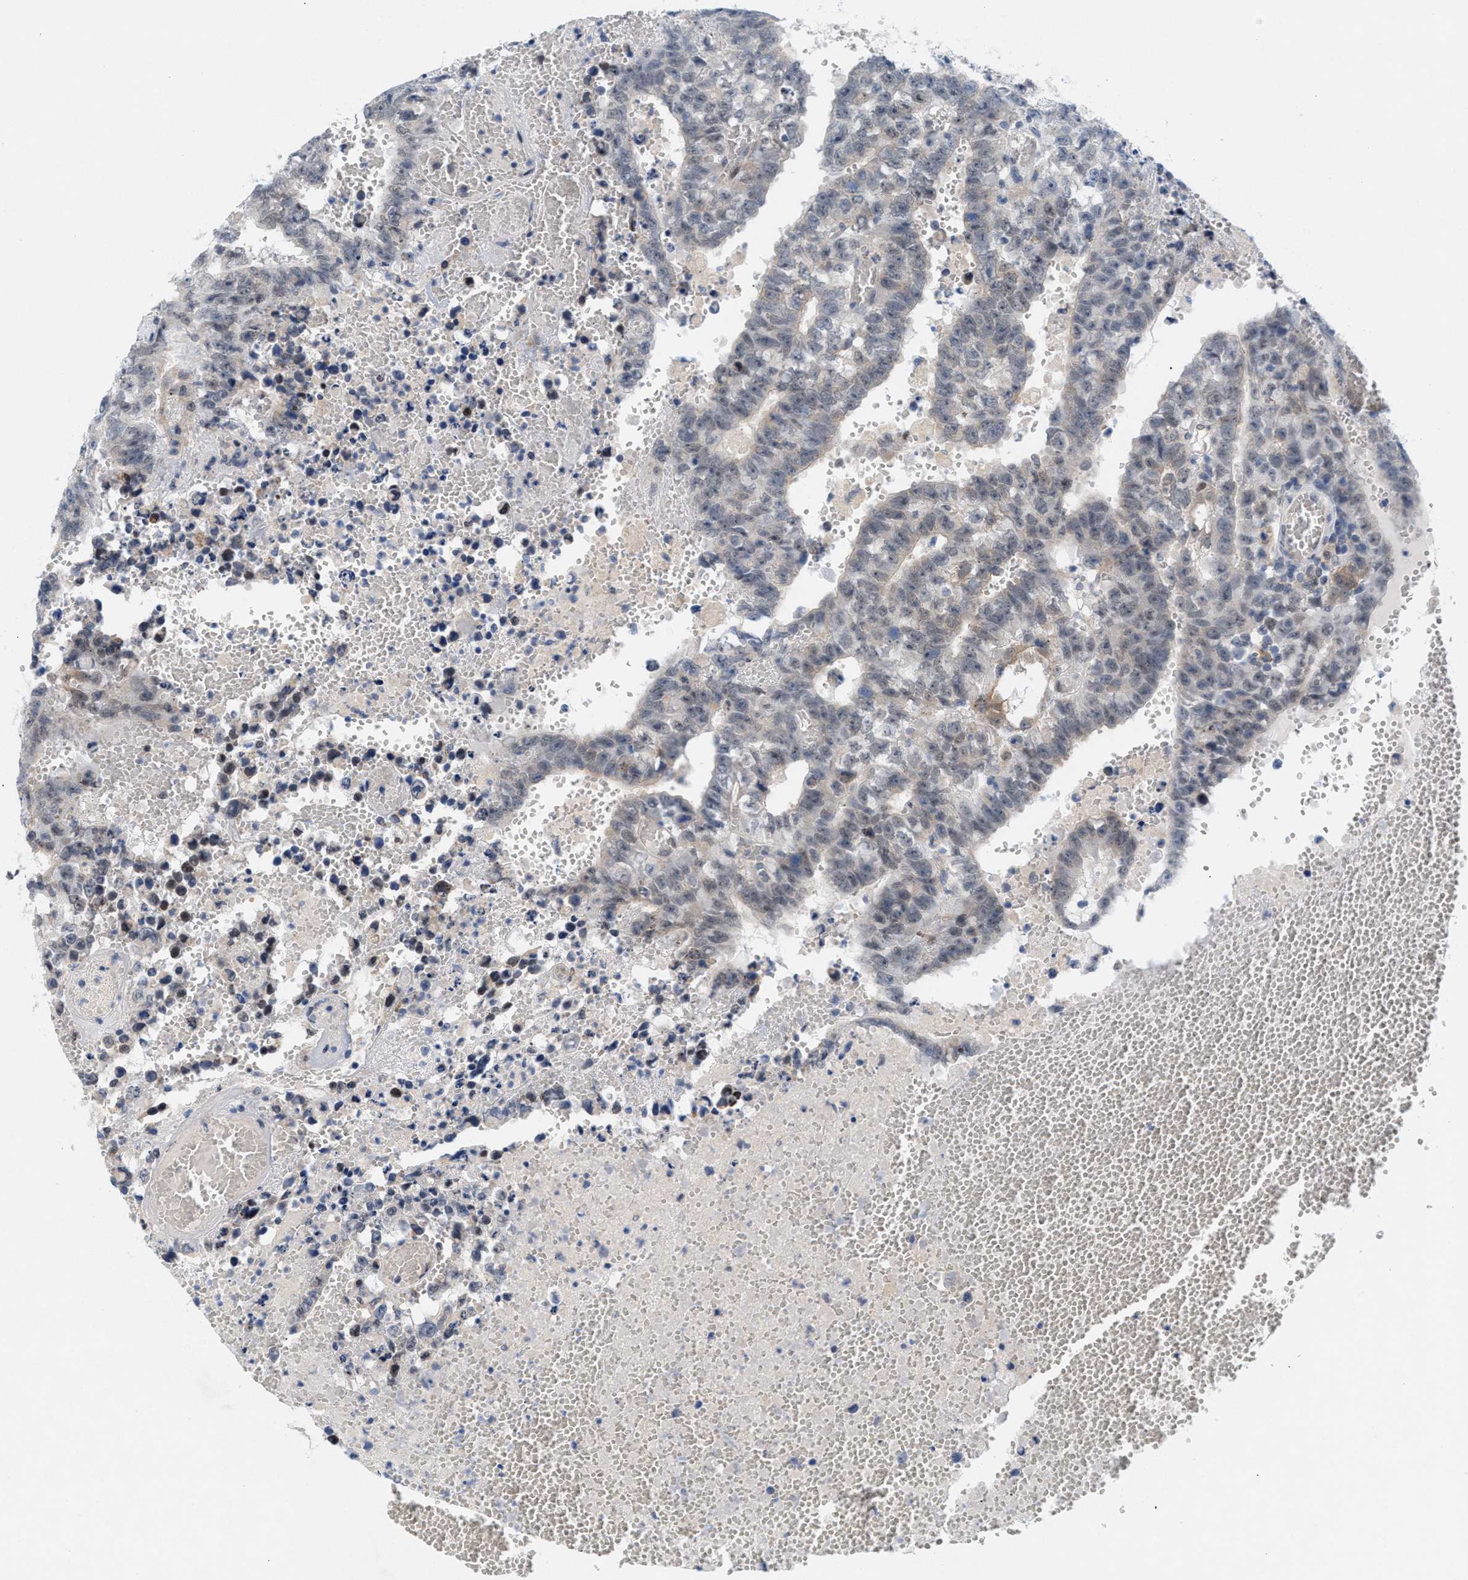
{"staining": {"intensity": "weak", "quantity": "25%-75%", "location": "nuclear"}, "tissue": "testis cancer", "cell_type": "Tumor cells", "image_type": "cancer", "snomed": [{"axis": "morphology", "description": "Carcinoma, Embryonal, NOS"}, {"axis": "topography", "description": "Testis"}], "caption": "Human testis embryonal carcinoma stained for a protein (brown) reveals weak nuclear positive expression in about 25%-75% of tumor cells.", "gene": "WIPI2", "patient": {"sex": "male", "age": 25}}